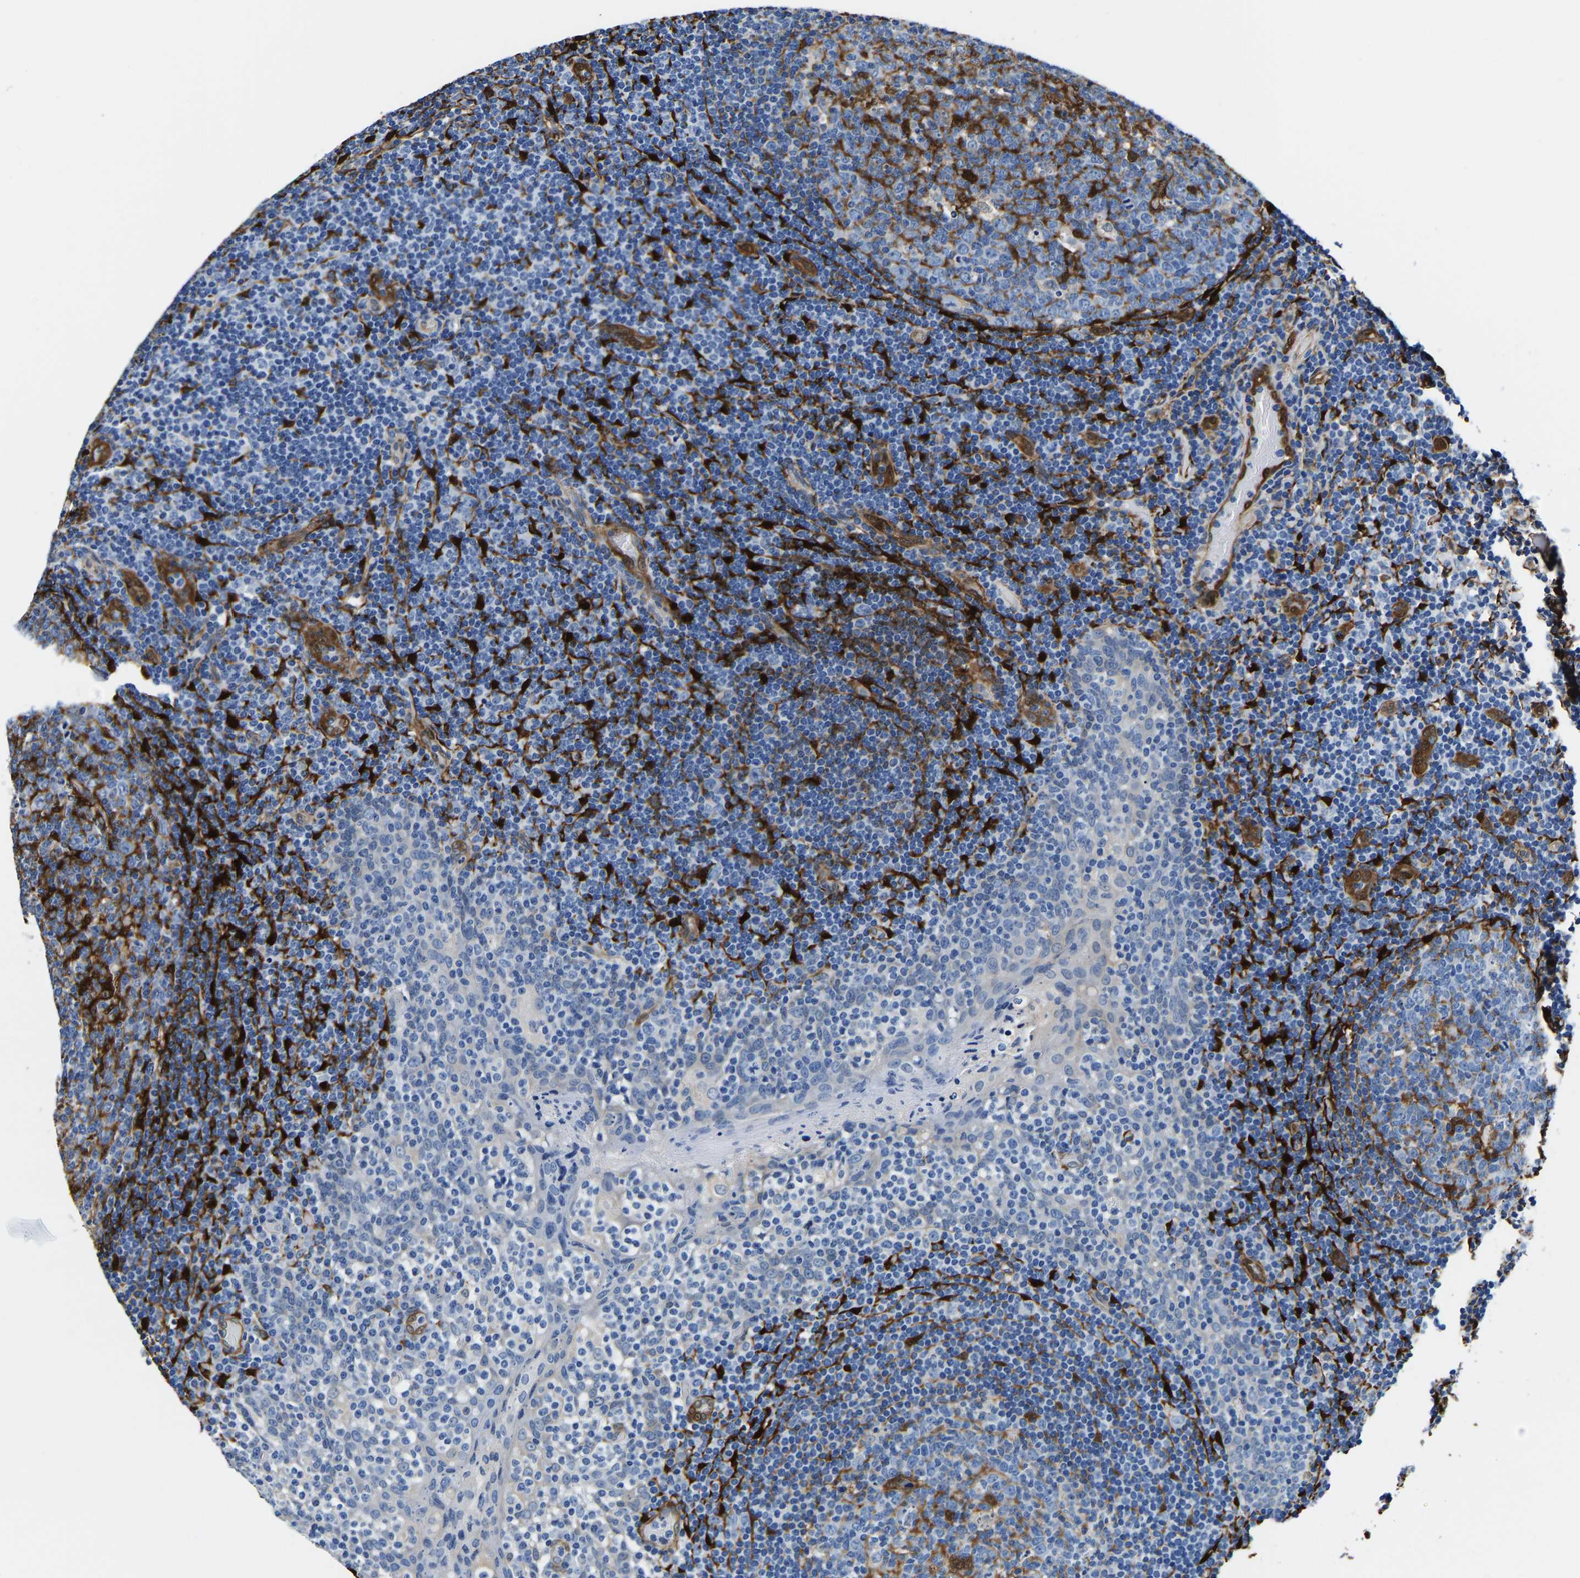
{"staining": {"intensity": "moderate", "quantity": "<25%", "location": "cytoplasmic/membranous"}, "tissue": "tonsil", "cell_type": "Germinal center cells", "image_type": "normal", "snomed": [{"axis": "morphology", "description": "Normal tissue, NOS"}, {"axis": "topography", "description": "Tonsil"}], "caption": "This micrograph displays unremarkable tonsil stained with immunohistochemistry (IHC) to label a protein in brown. The cytoplasmic/membranous of germinal center cells show moderate positivity for the protein. Nuclei are counter-stained blue.", "gene": "S100A13", "patient": {"sex": "female", "age": 19}}